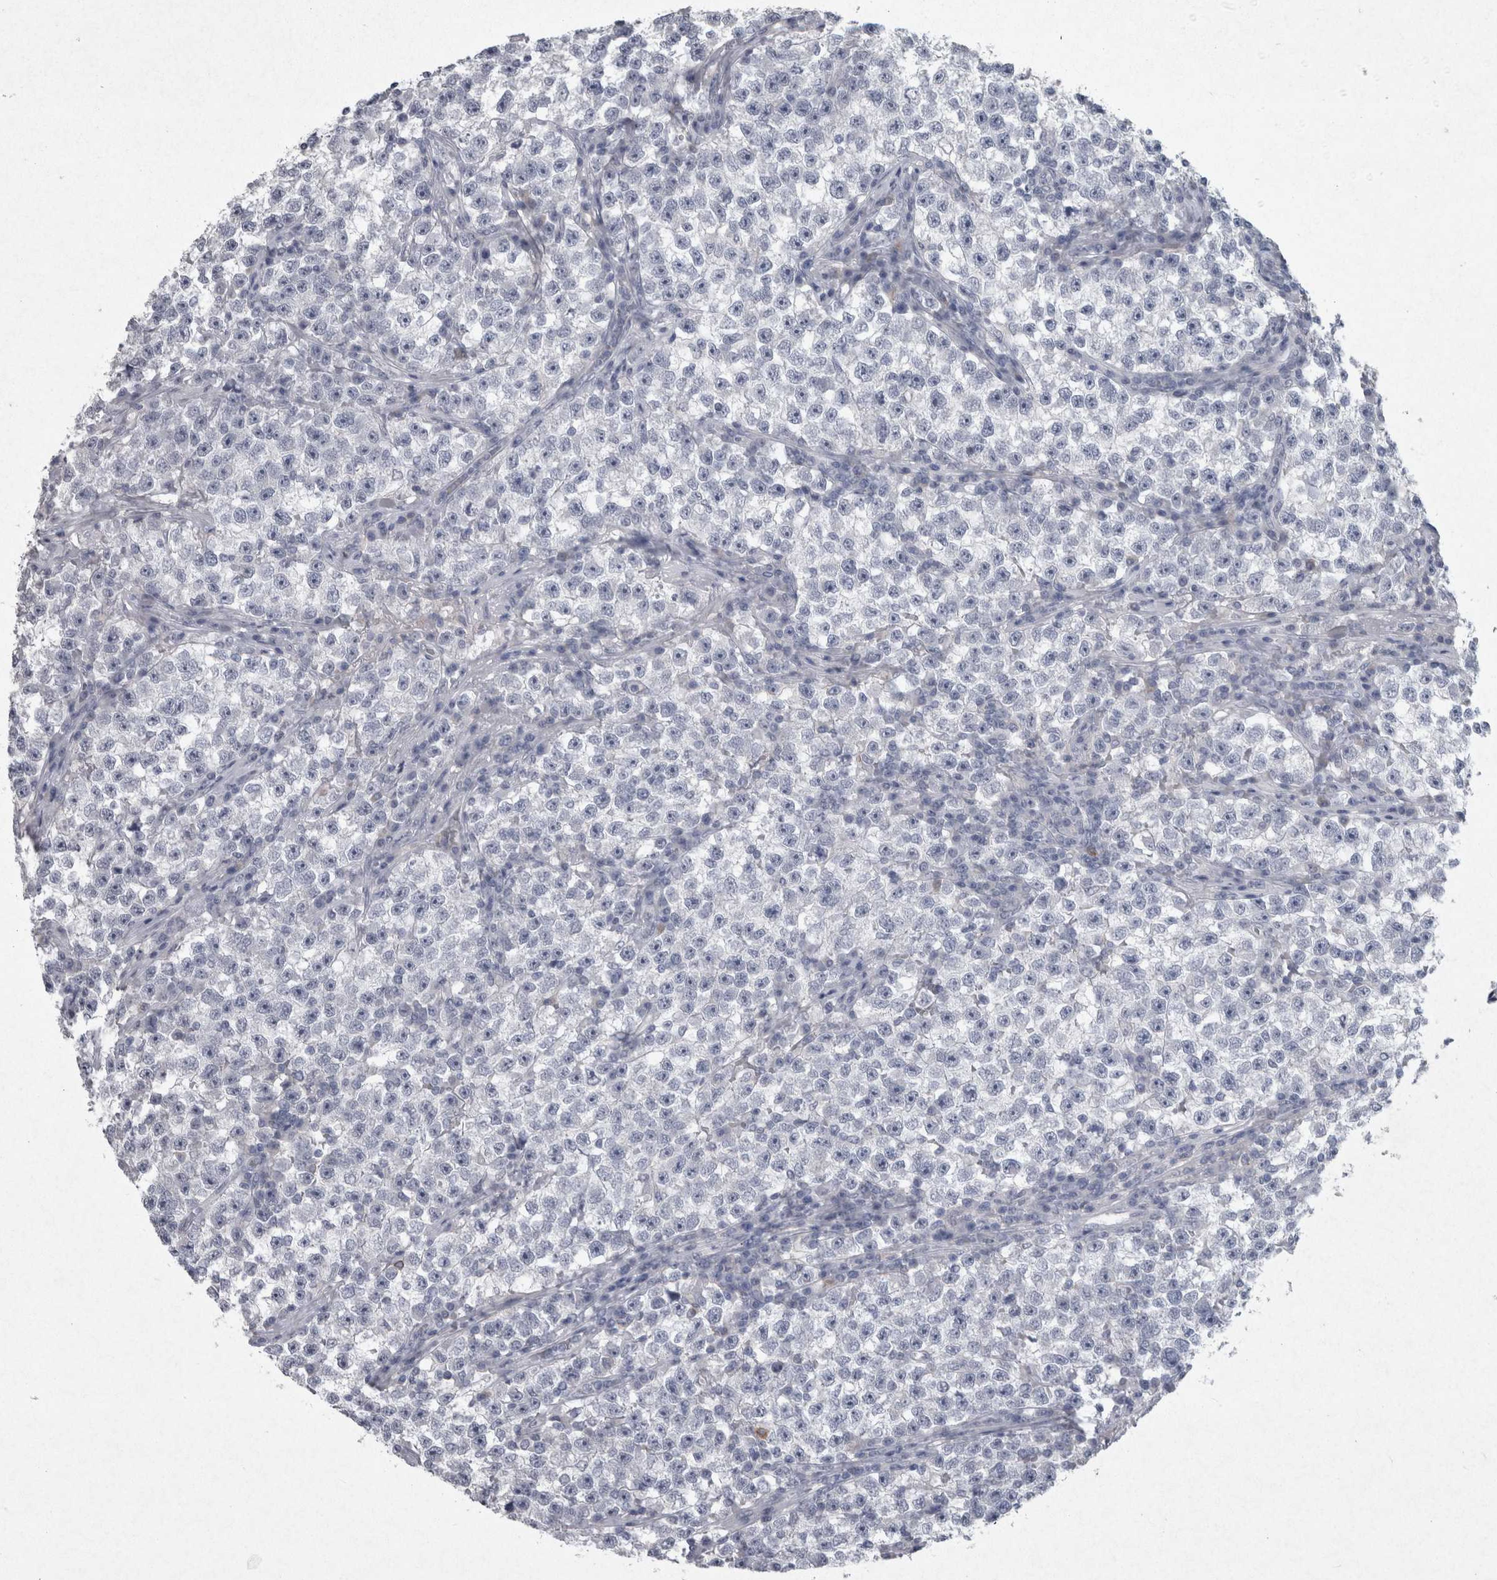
{"staining": {"intensity": "negative", "quantity": "none", "location": "none"}, "tissue": "testis cancer", "cell_type": "Tumor cells", "image_type": "cancer", "snomed": [{"axis": "morphology", "description": "Seminoma, NOS"}, {"axis": "topography", "description": "Testis"}], "caption": "Immunohistochemistry micrograph of neoplastic tissue: testis cancer (seminoma) stained with DAB (3,3'-diaminobenzidine) displays no significant protein positivity in tumor cells. (Brightfield microscopy of DAB (3,3'-diaminobenzidine) immunohistochemistry at high magnification).", "gene": "PDX1", "patient": {"sex": "male", "age": 22}}